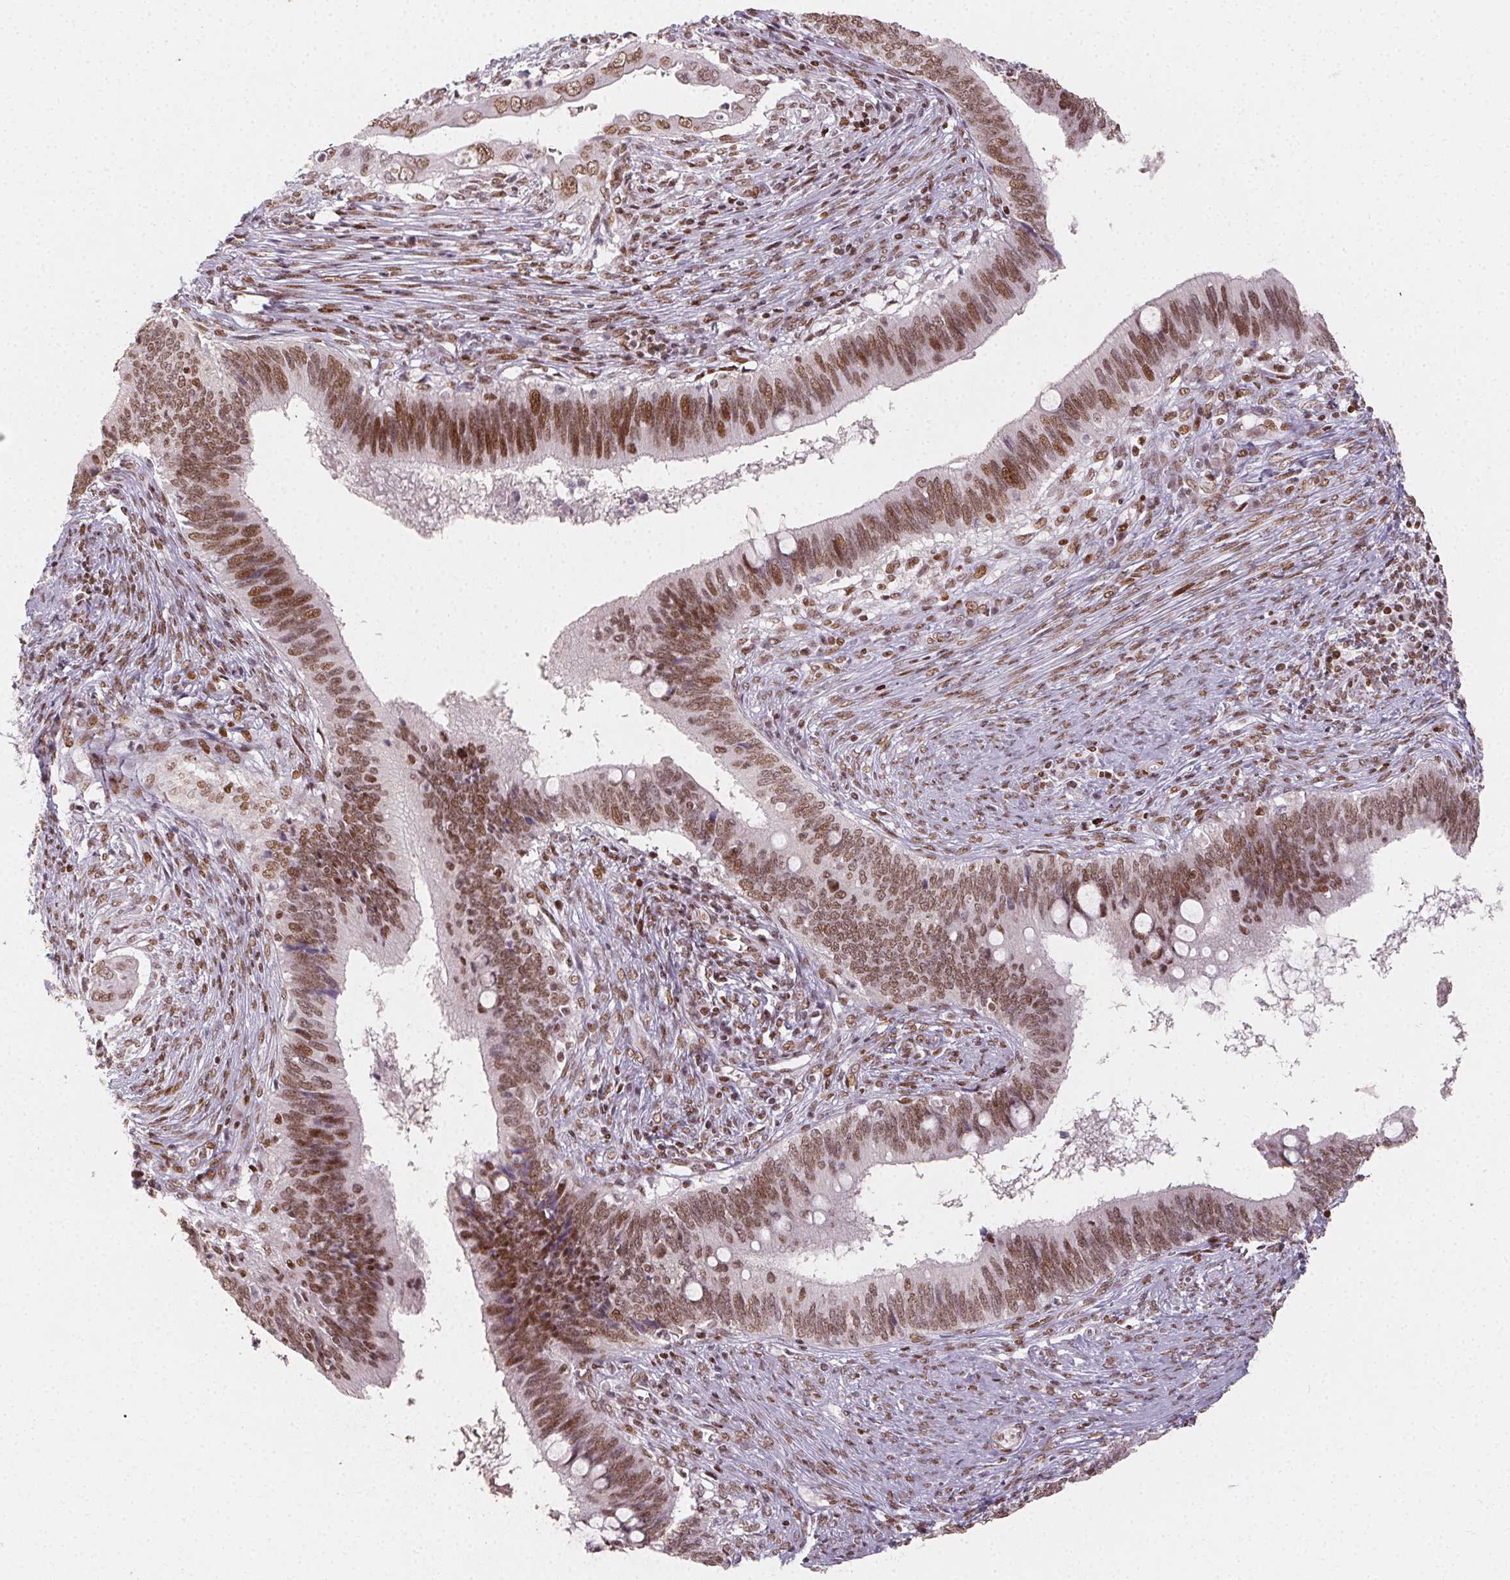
{"staining": {"intensity": "moderate", "quantity": ">75%", "location": "nuclear"}, "tissue": "cervical cancer", "cell_type": "Tumor cells", "image_type": "cancer", "snomed": [{"axis": "morphology", "description": "Adenocarcinoma, NOS"}, {"axis": "topography", "description": "Cervix"}], "caption": "This is a micrograph of IHC staining of cervical cancer (adenocarcinoma), which shows moderate expression in the nuclear of tumor cells.", "gene": "KMT2A", "patient": {"sex": "female", "age": 42}}